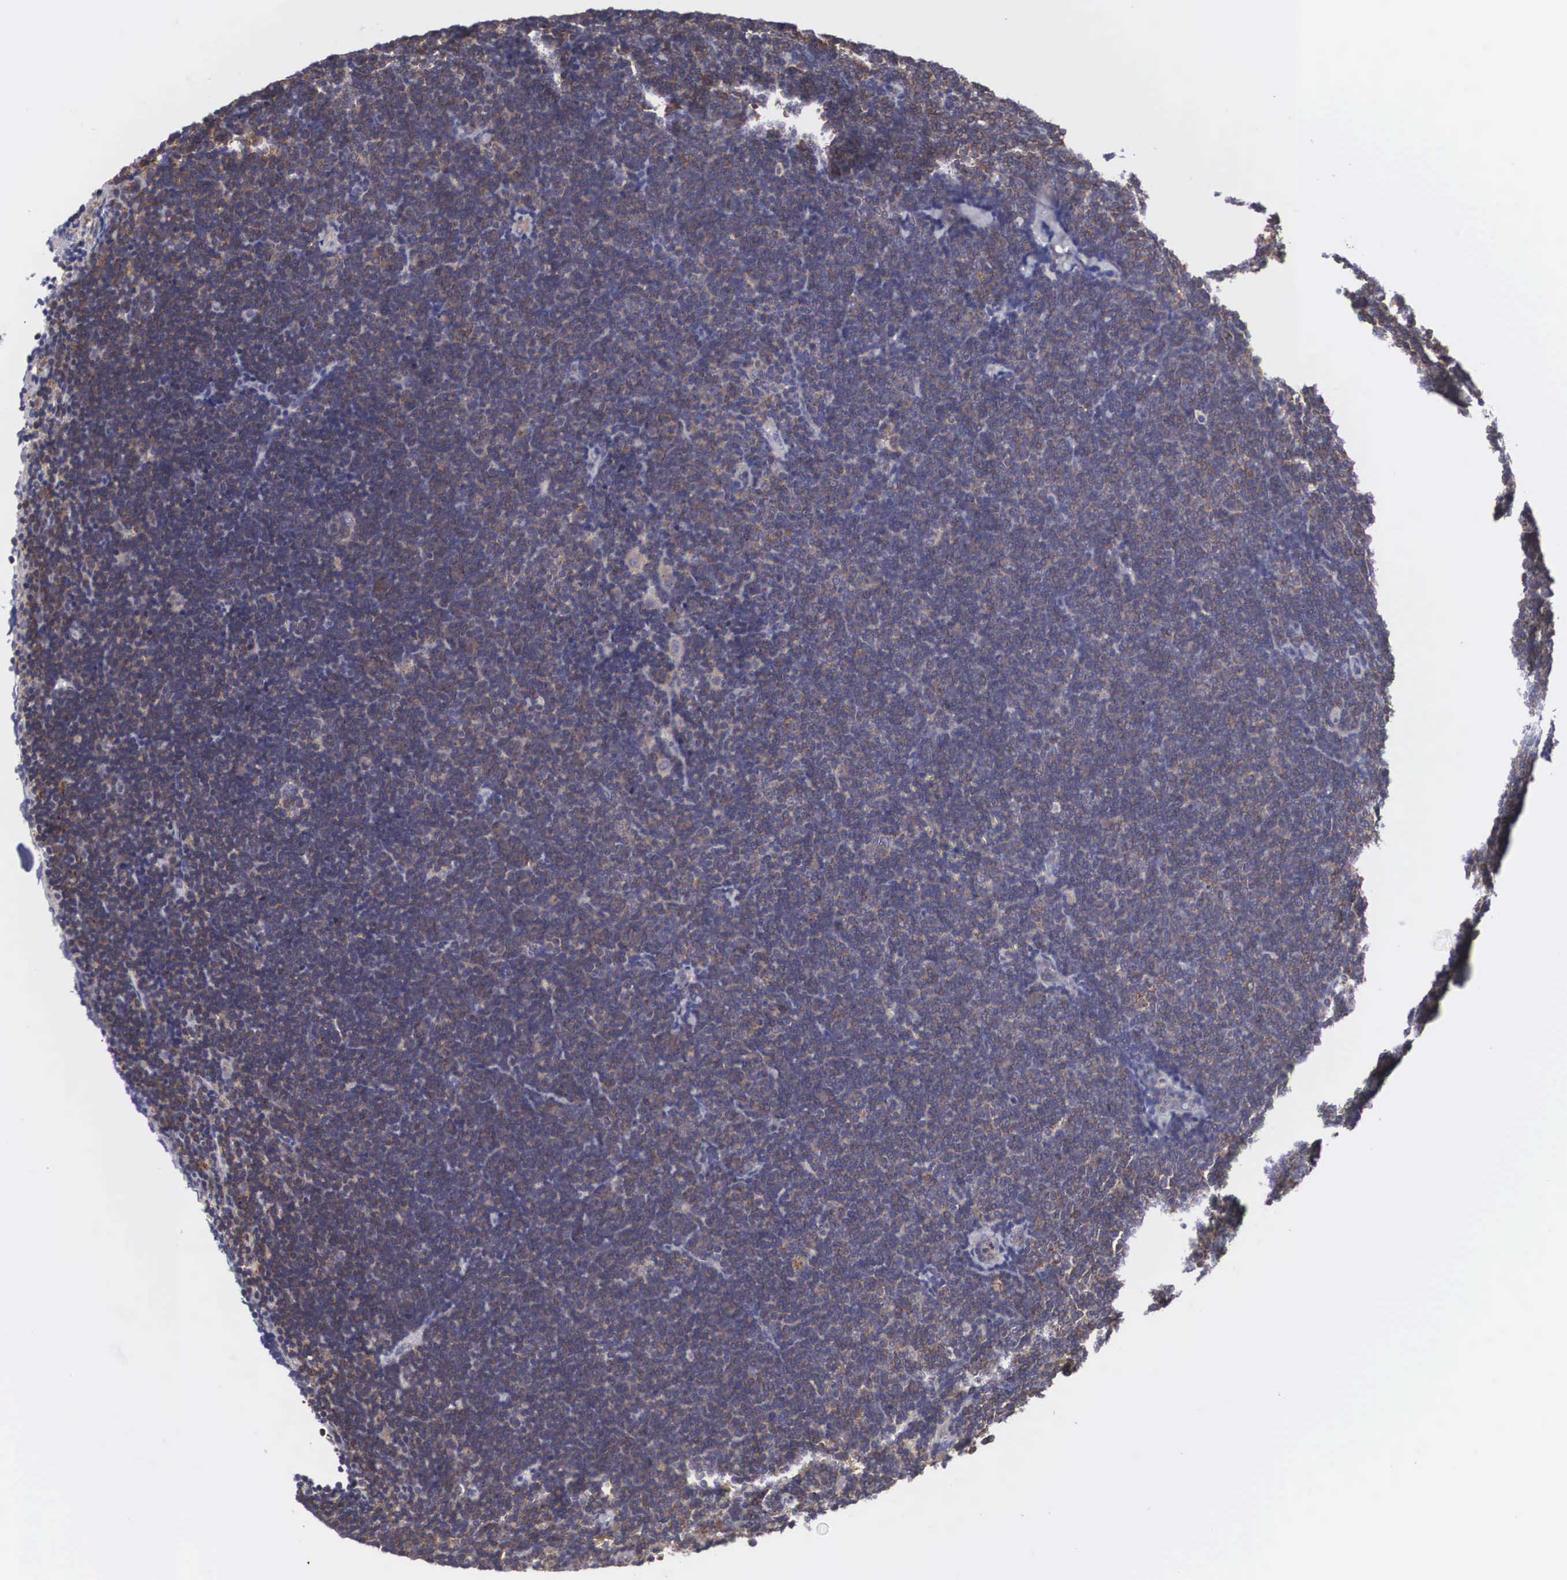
{"staining": {"intensity": "negative", "quantity": "none", "location": "none"}, "tissue": "lymphoma", "cell_type": "Tumor cells", "image_type": "cancer", "snomed": [{"axis": "morphology", "description": "Malignant lymphoma, non-Hodgkin's type, Low grade"}, {"axis": "topography", "description": "Lymph node"}], "caption": "The immunohistochemistry photomicrograph has no significant expression in tumor cells of malignant lymphoma, non-Hodgkin's type (low-grade) tissue. (DAB immunohistochemistry visualized using brightfield microscopy, high magnification).", "gene": "GRIPAP1", "patient": {"sex": "female", "age": 51}}